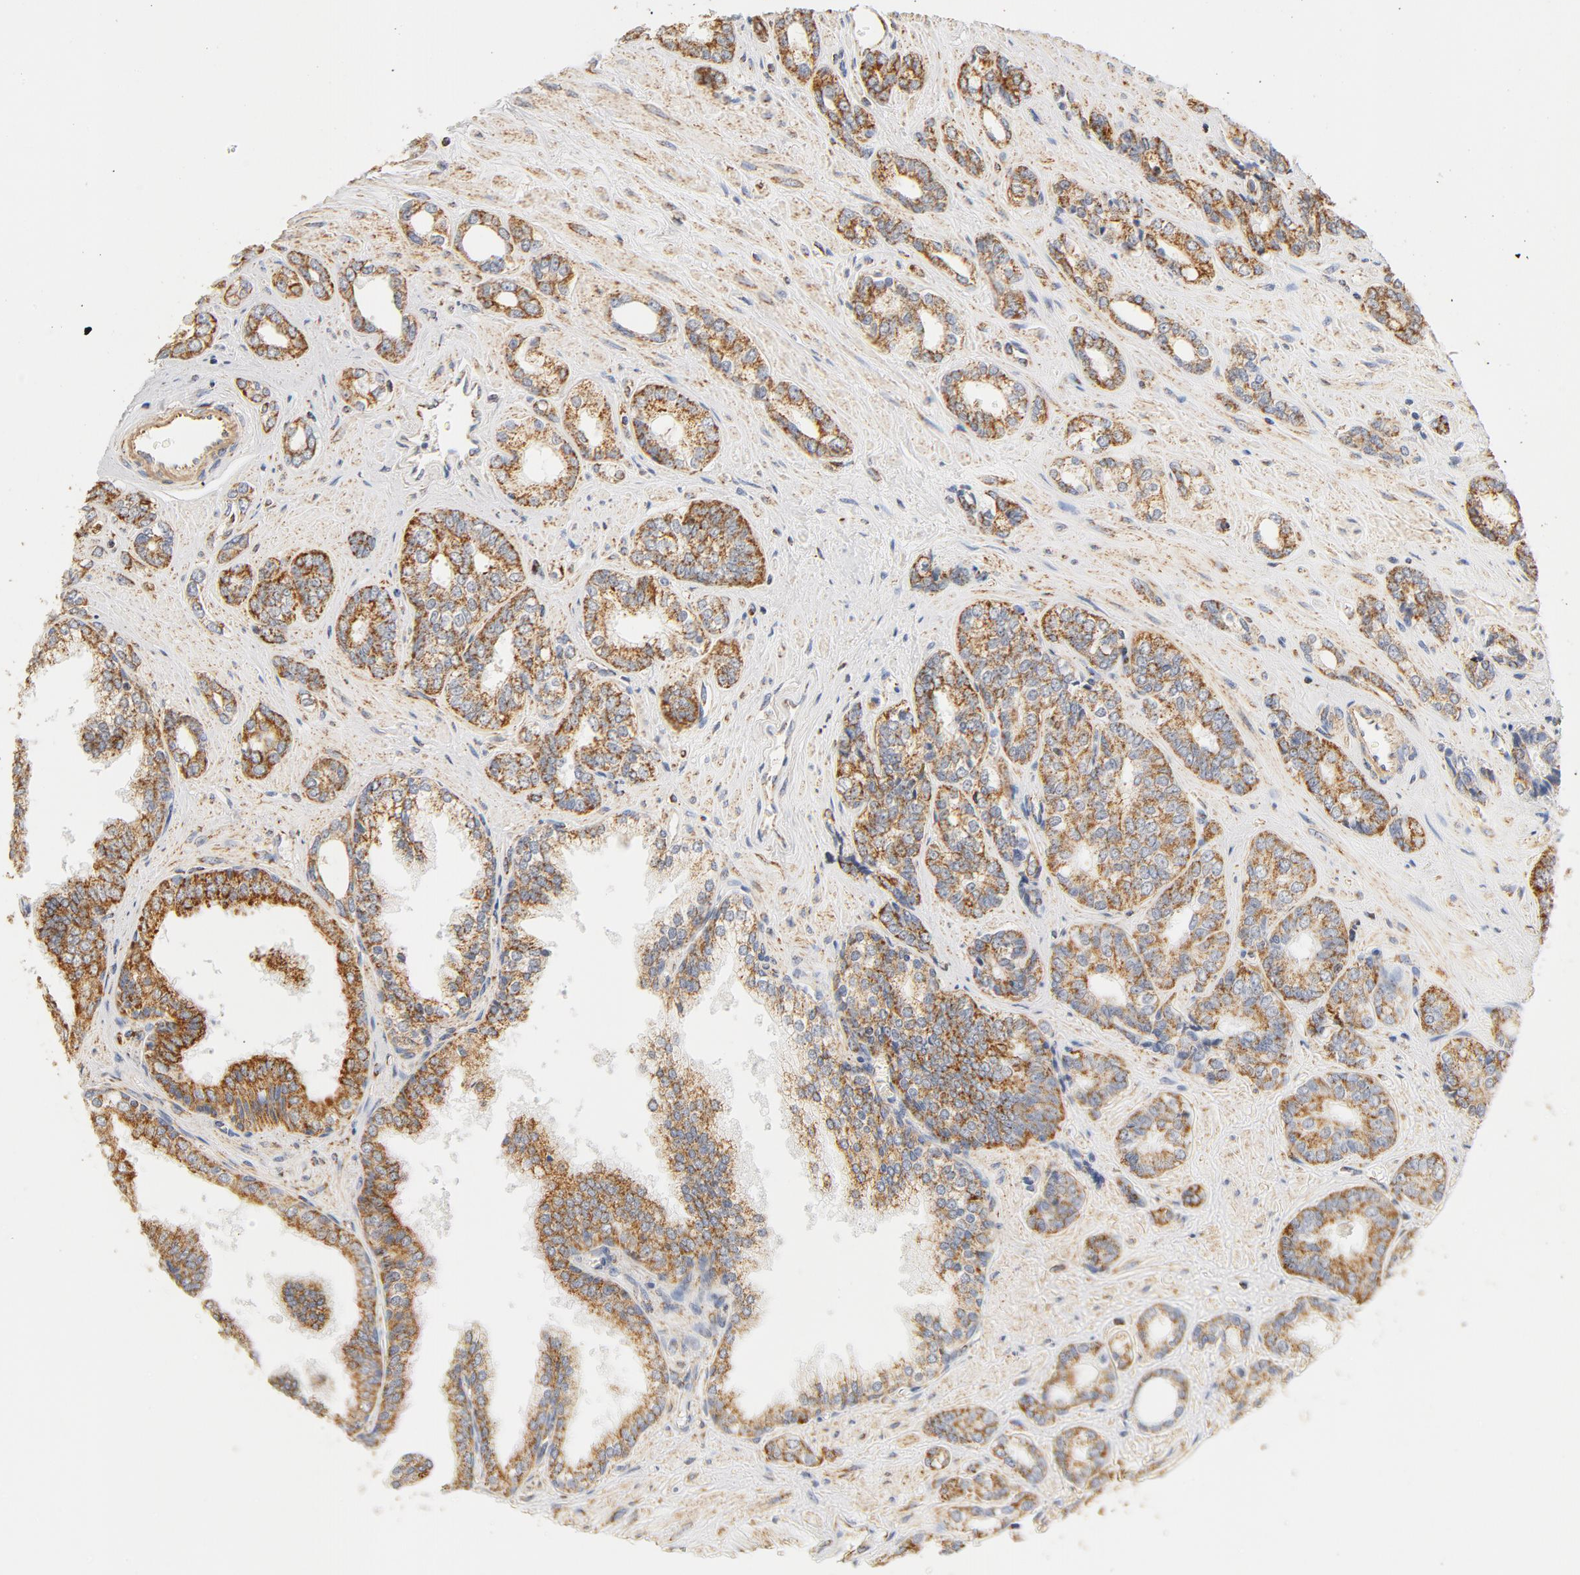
{"staining": {"intensity": "moderate", "quantity": ">75%", "location": "cytoplasmic/membranous"}, "tissue": "prostate cancer", "cell_type": "Tumor cells", "image_type": "cancer", "snomed": [{"axis": "morphology", "description": "Adenocarcinoma, High grade"}, {"axis": "topography", "description": "Prostate"}], "caption": "Immunohistochemistry staining of prostate cancer, which demonstrates medium levels of moderate cytoplasmic/membranous expression in approximately >75% of tumor cells indicating moderate cytoplasmic/membranous protein expression. The staining was performed using DAB (brown) for protein detection and nuclei were counterstained in hematoxylin (blue).", "gene": "COX4I1", "patient": {"sex": "male", "age": 67}}